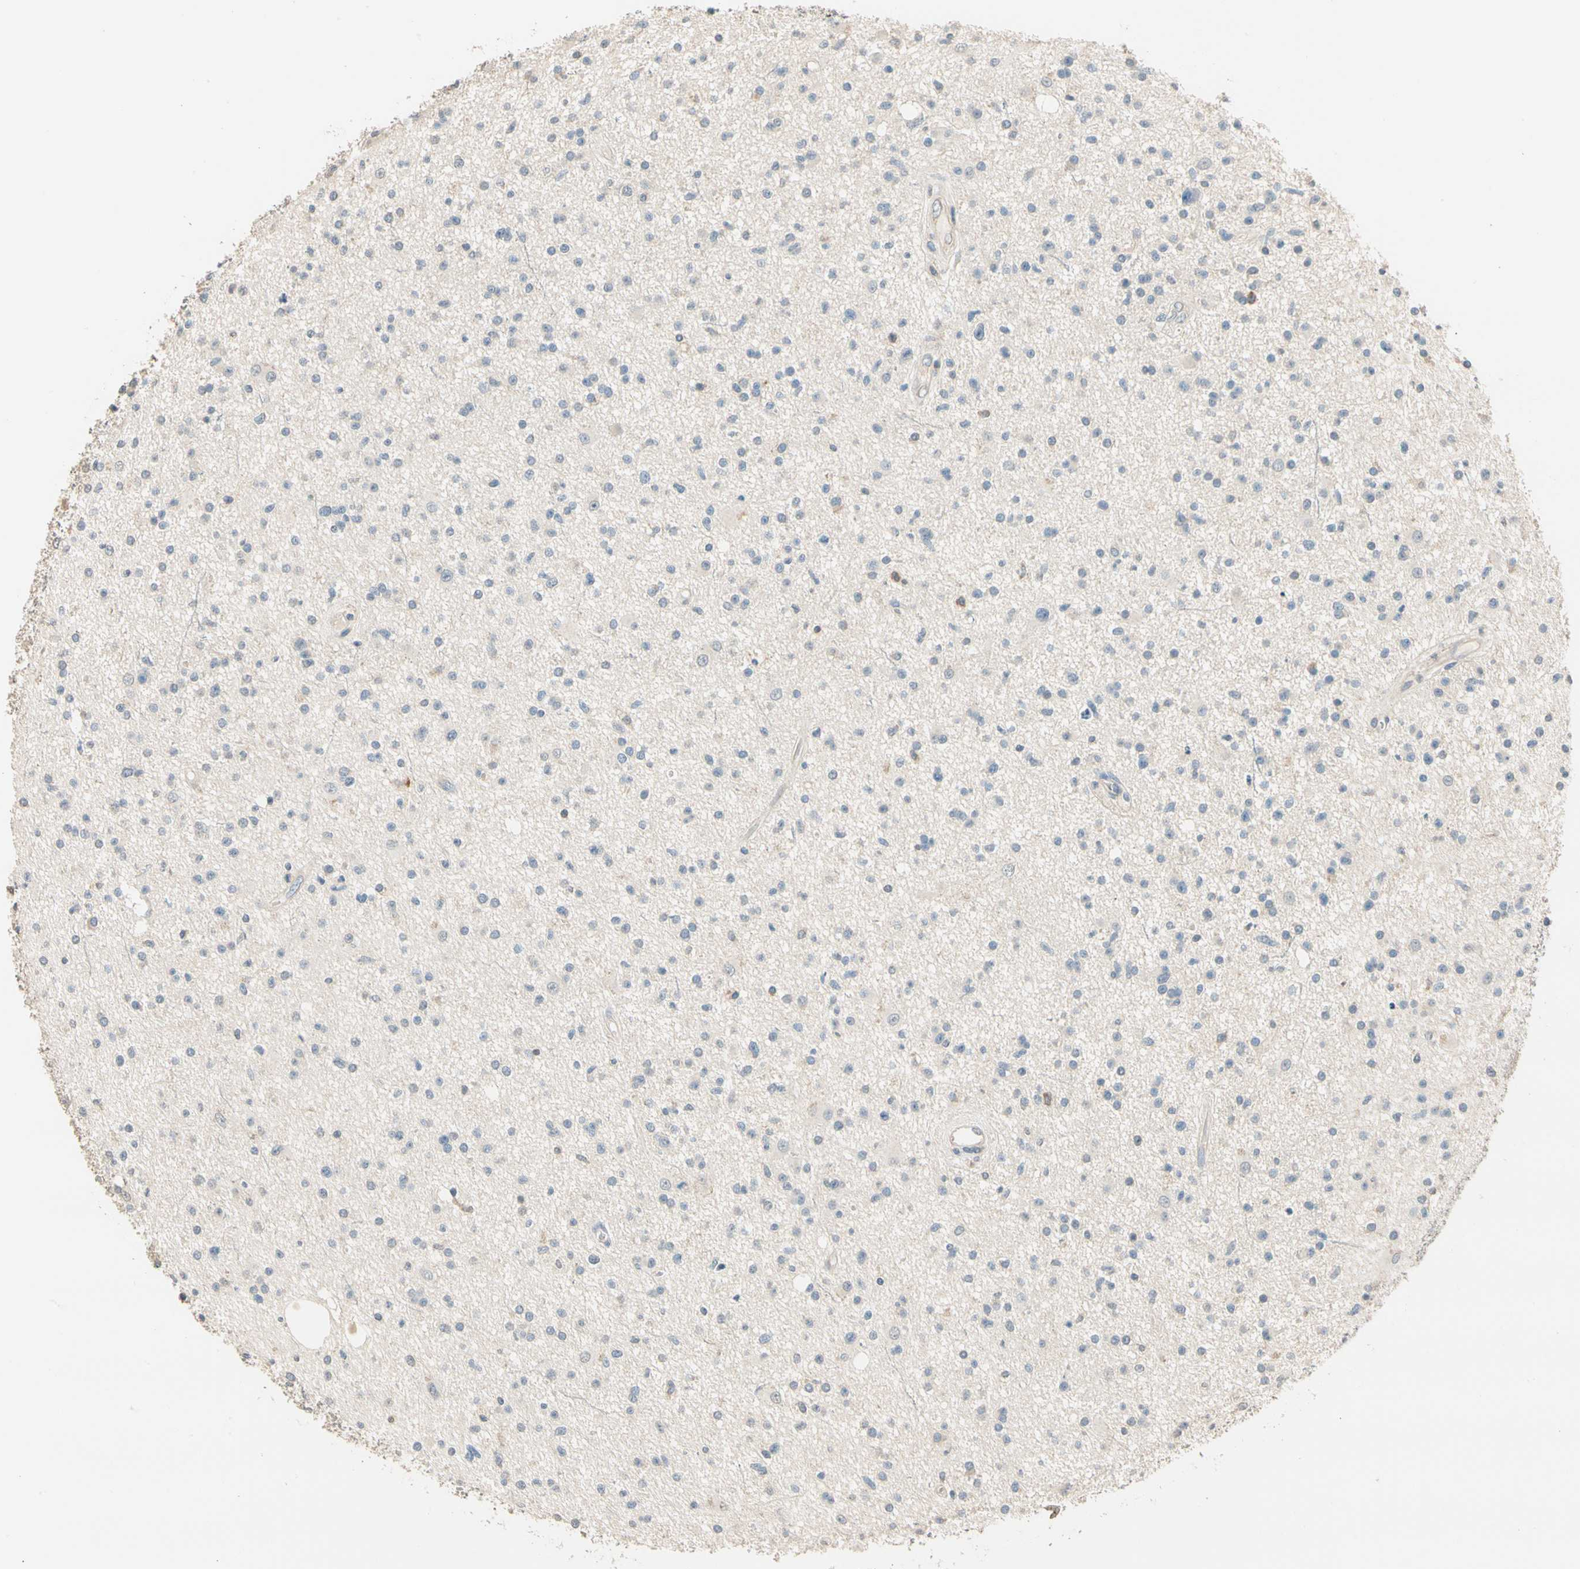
{"staining": {"intensity": "negative", "quantity": "none", "location": "none"}, "tissue": "glioma", "cell_type": "Tumor cells", "image_type": "cancer", "snomed": [{"axis": "morphology", "description": "Glioma, malignant, High grade"}, {"axis": "topography", "description": "Brain"}], "caption": "This is an IHC photomicrograph of glioma. There is no positivity in tumor cells.", "gene": "MAP3K7", "patient": {"sex": "male", "age": 33}}